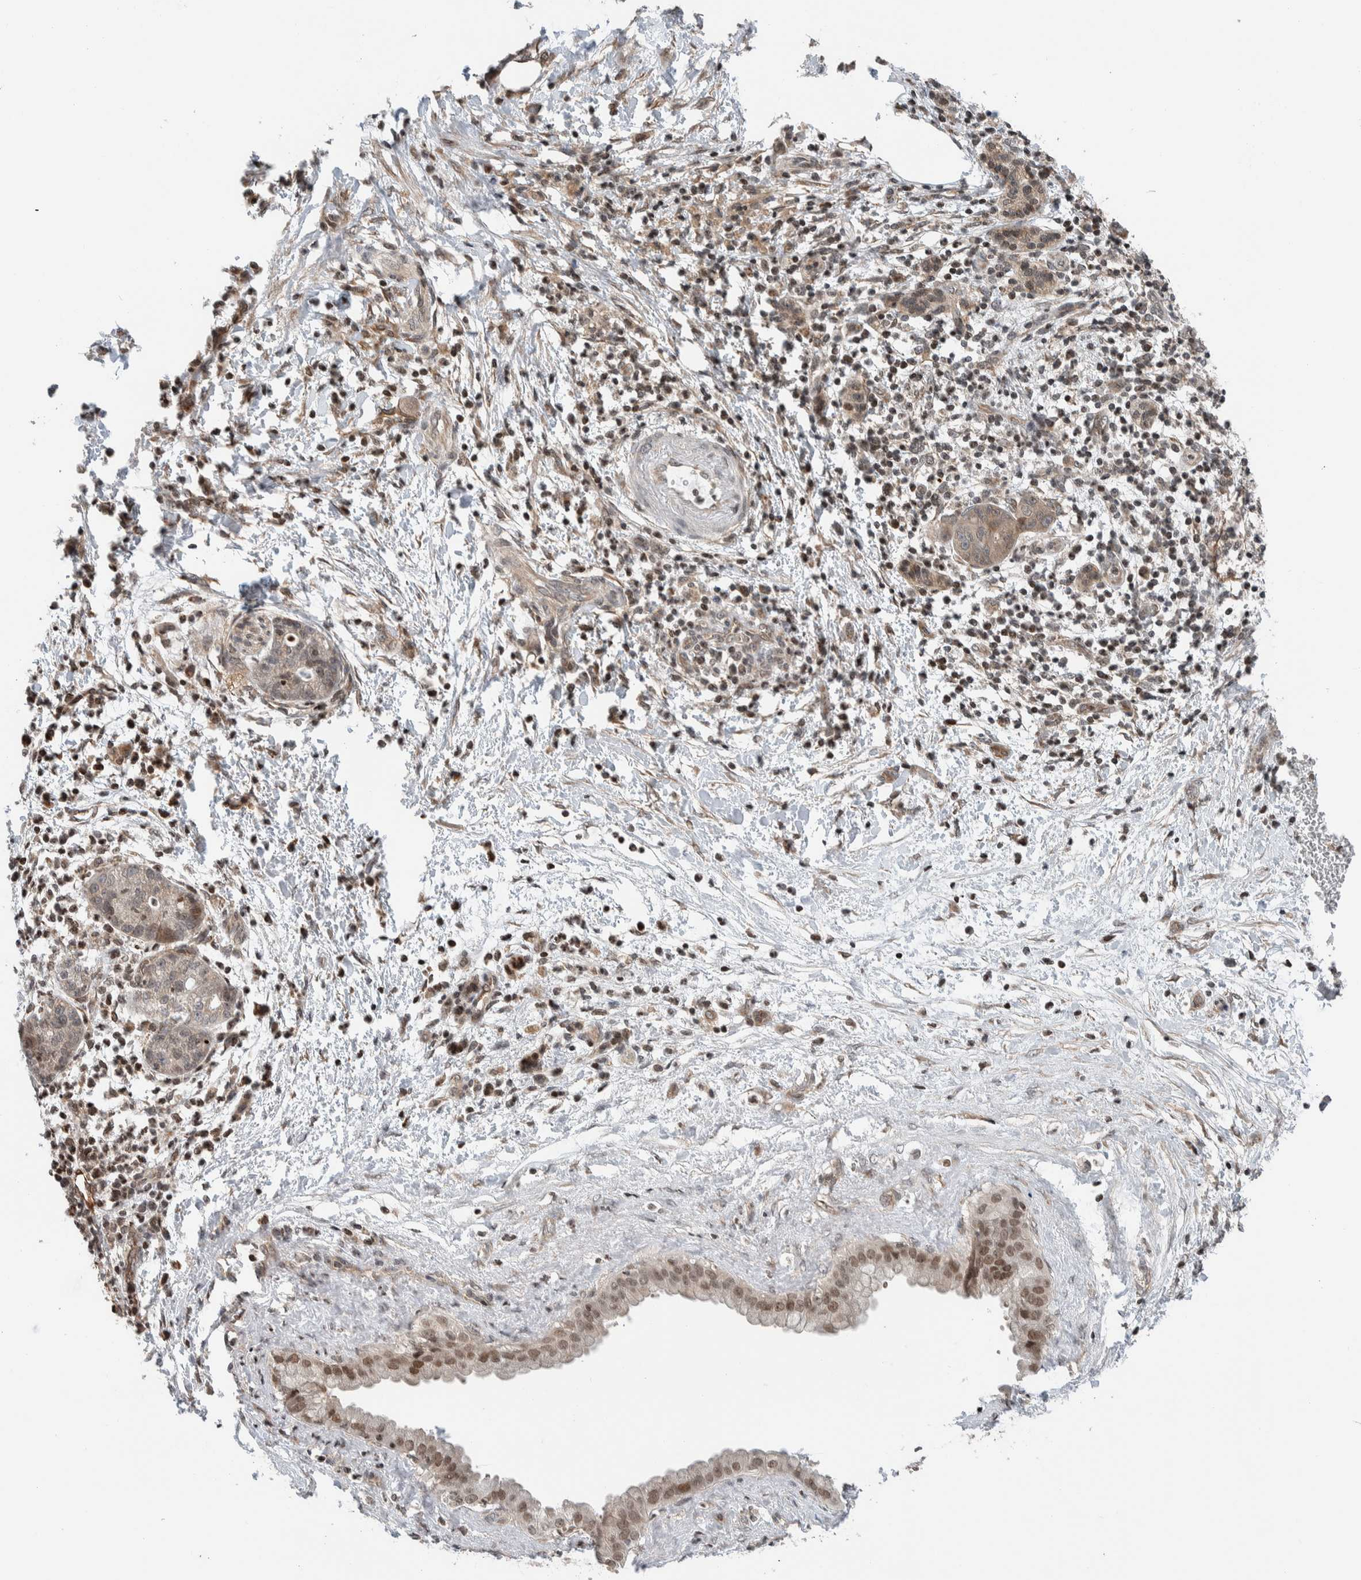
{"staining": {"intensity": "weak", "quantity": "25%-75%", "location": "nuclear"}, "tissue": "pancreatic cancer", "cell_type": "Tumor cells", "image_type": "cancer", "snomed": [{"axis": "morphology", "description": "Adenocarcinoma, NOS"}, {"axis": "topography", "description": "Pancreas"}], "caption": "DAB (3,3'-diaminobenzidine) immunohistochemical staining of human adenocarcinoma (pancreatic) demonstrates weak nuclear protein positivity in about 25%-75% of tumor cells. (IHC, brightfield microscopy, high magnification).", "gene": "NPLOC4", "patient": {"sex": "female", "age": 78}}